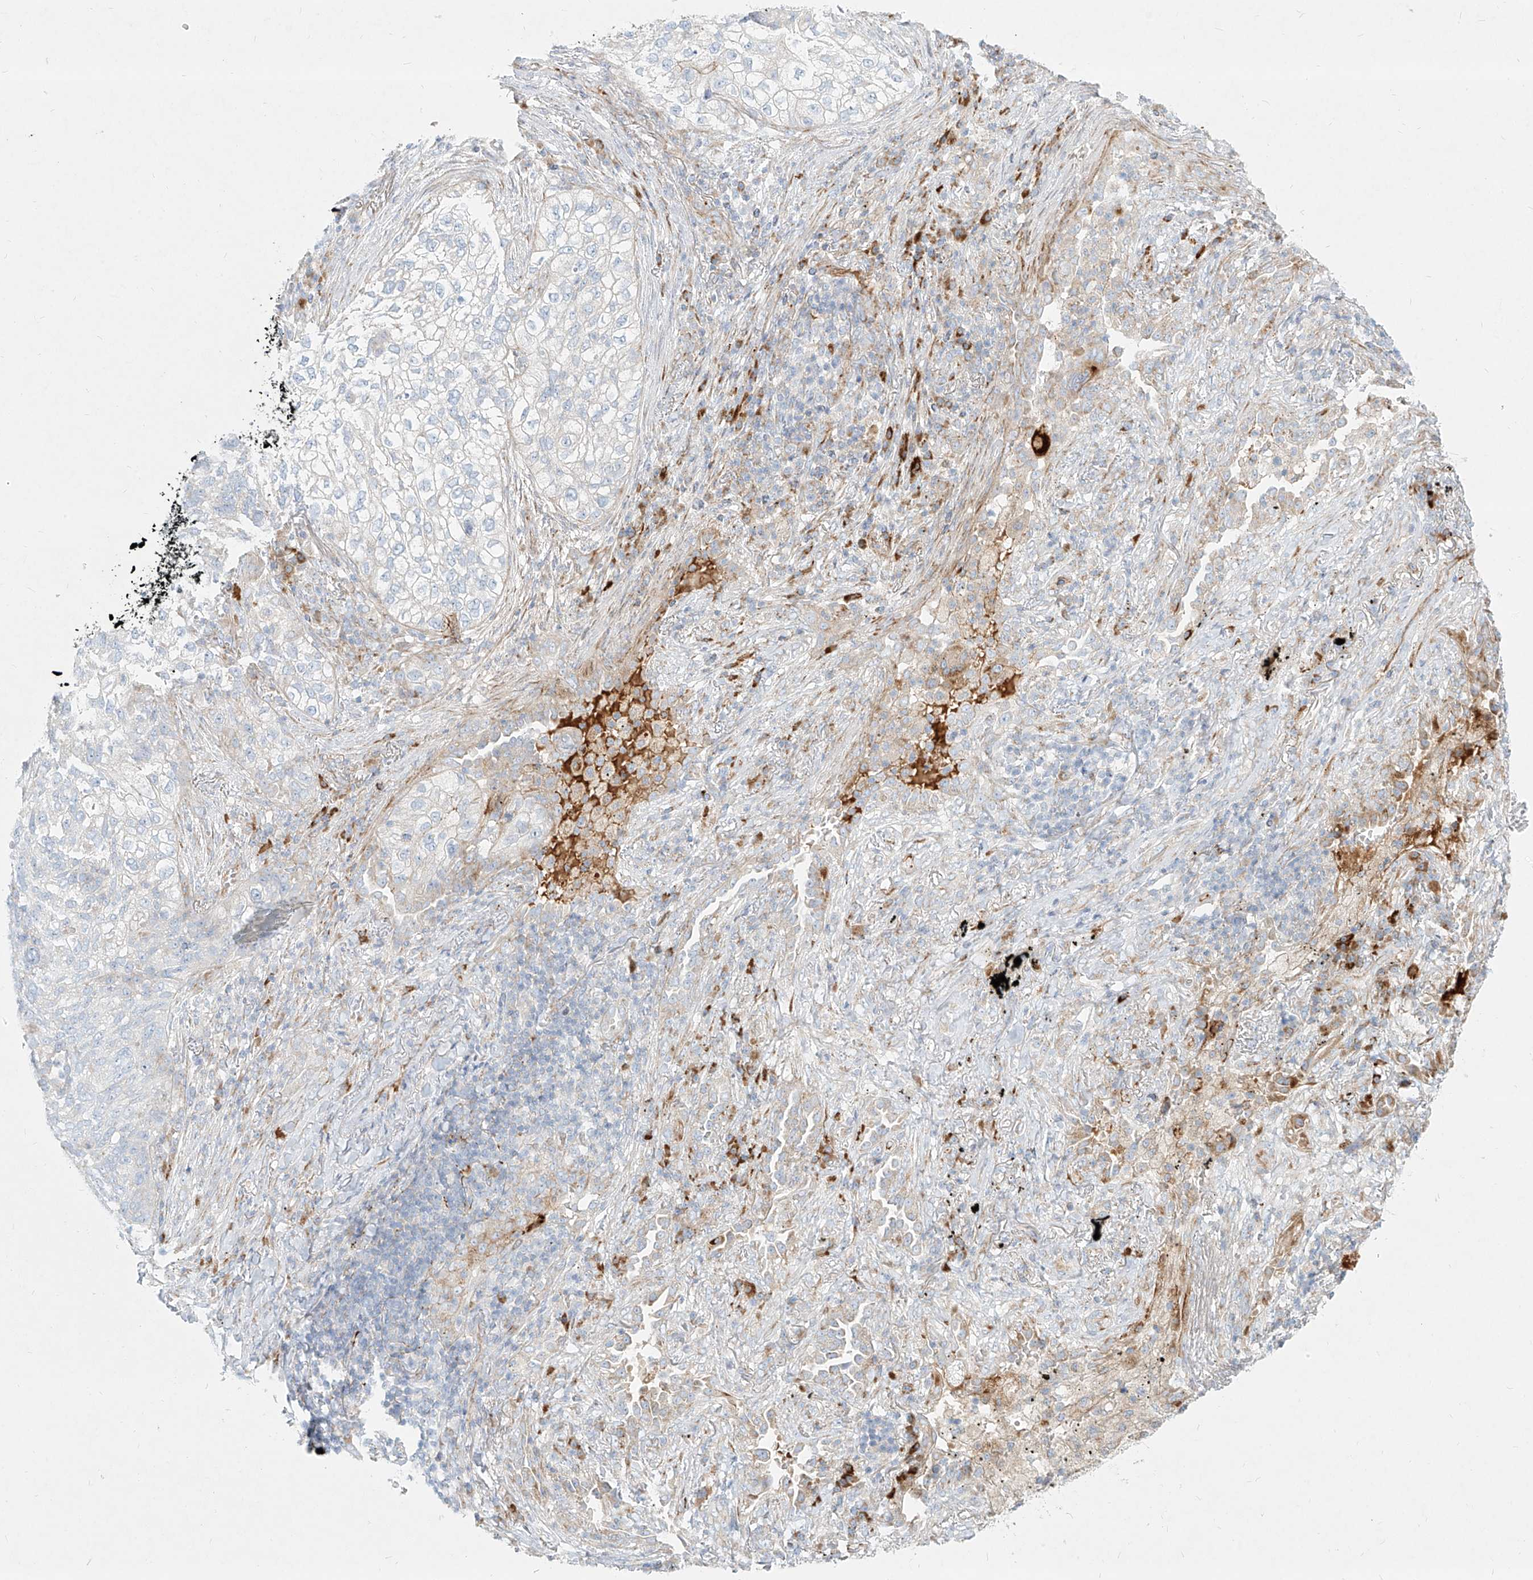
{"staining": {"intensity": "negative", "quantity": "none", "location": "none"}, "tissue": "lung cancer", "cell_type": "Tumor cells", "image_type": "cancer", "snomed": [{"axis": "morphology", "description": "Squamous cell carcinoma, NOS"}, {"axis": "topography", "description": "Lung"}], "caption": "Immunohistochemistry (IHC) image of neoplastic tissue: human lung cancer (squamous cell carcinoma) stained with DAB (3,3'-diaminobenzidine) shows no significant protein positivity in tumor cells.", "gene": "MTX2", "patient": {"sex": "female", "age": 63}}